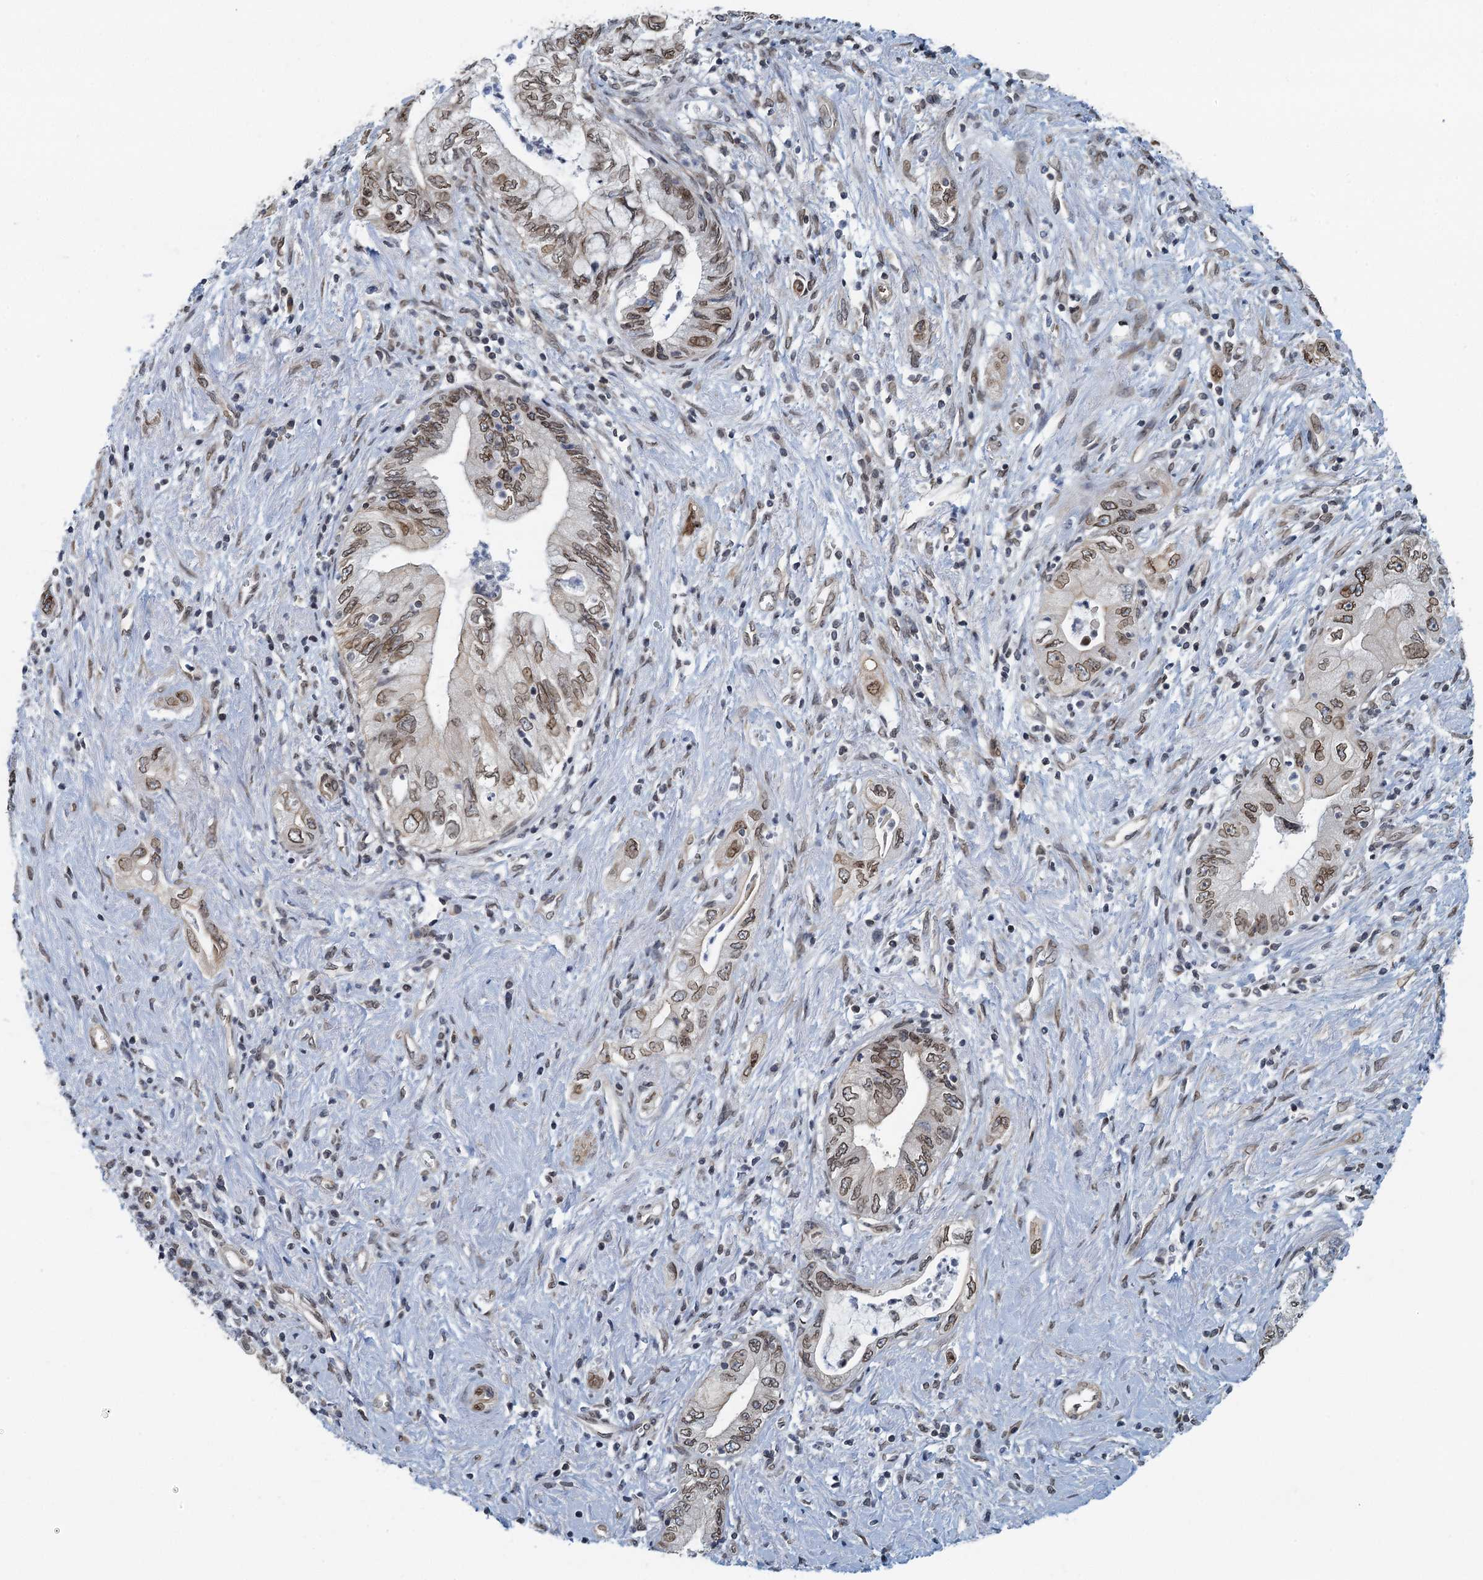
{"staining": {"intensity": "moderate", "quantity": ">75%", "location": "cytoplasmic/membranous,nuclear"}, "tissue": "pancreatic cancer", "cell_type": "Tumor cells", "image_type": "cancer", "snomed": [{"axis": "morphology", "description": "Adenocarcinoma, NOS"}, {"axis": "topography", "description": "Pancreas"}], "caption": "Approximately >75% of tumor cells in human pancreatic cancer (adenocarcinoma) exhibit moderate cytoplasmic/membranous and nuclear protein positivity as visualized by brown immunohistochemical staining.", "gene": "CCDC34", "patient": {"sex": "female", "age": 73}}